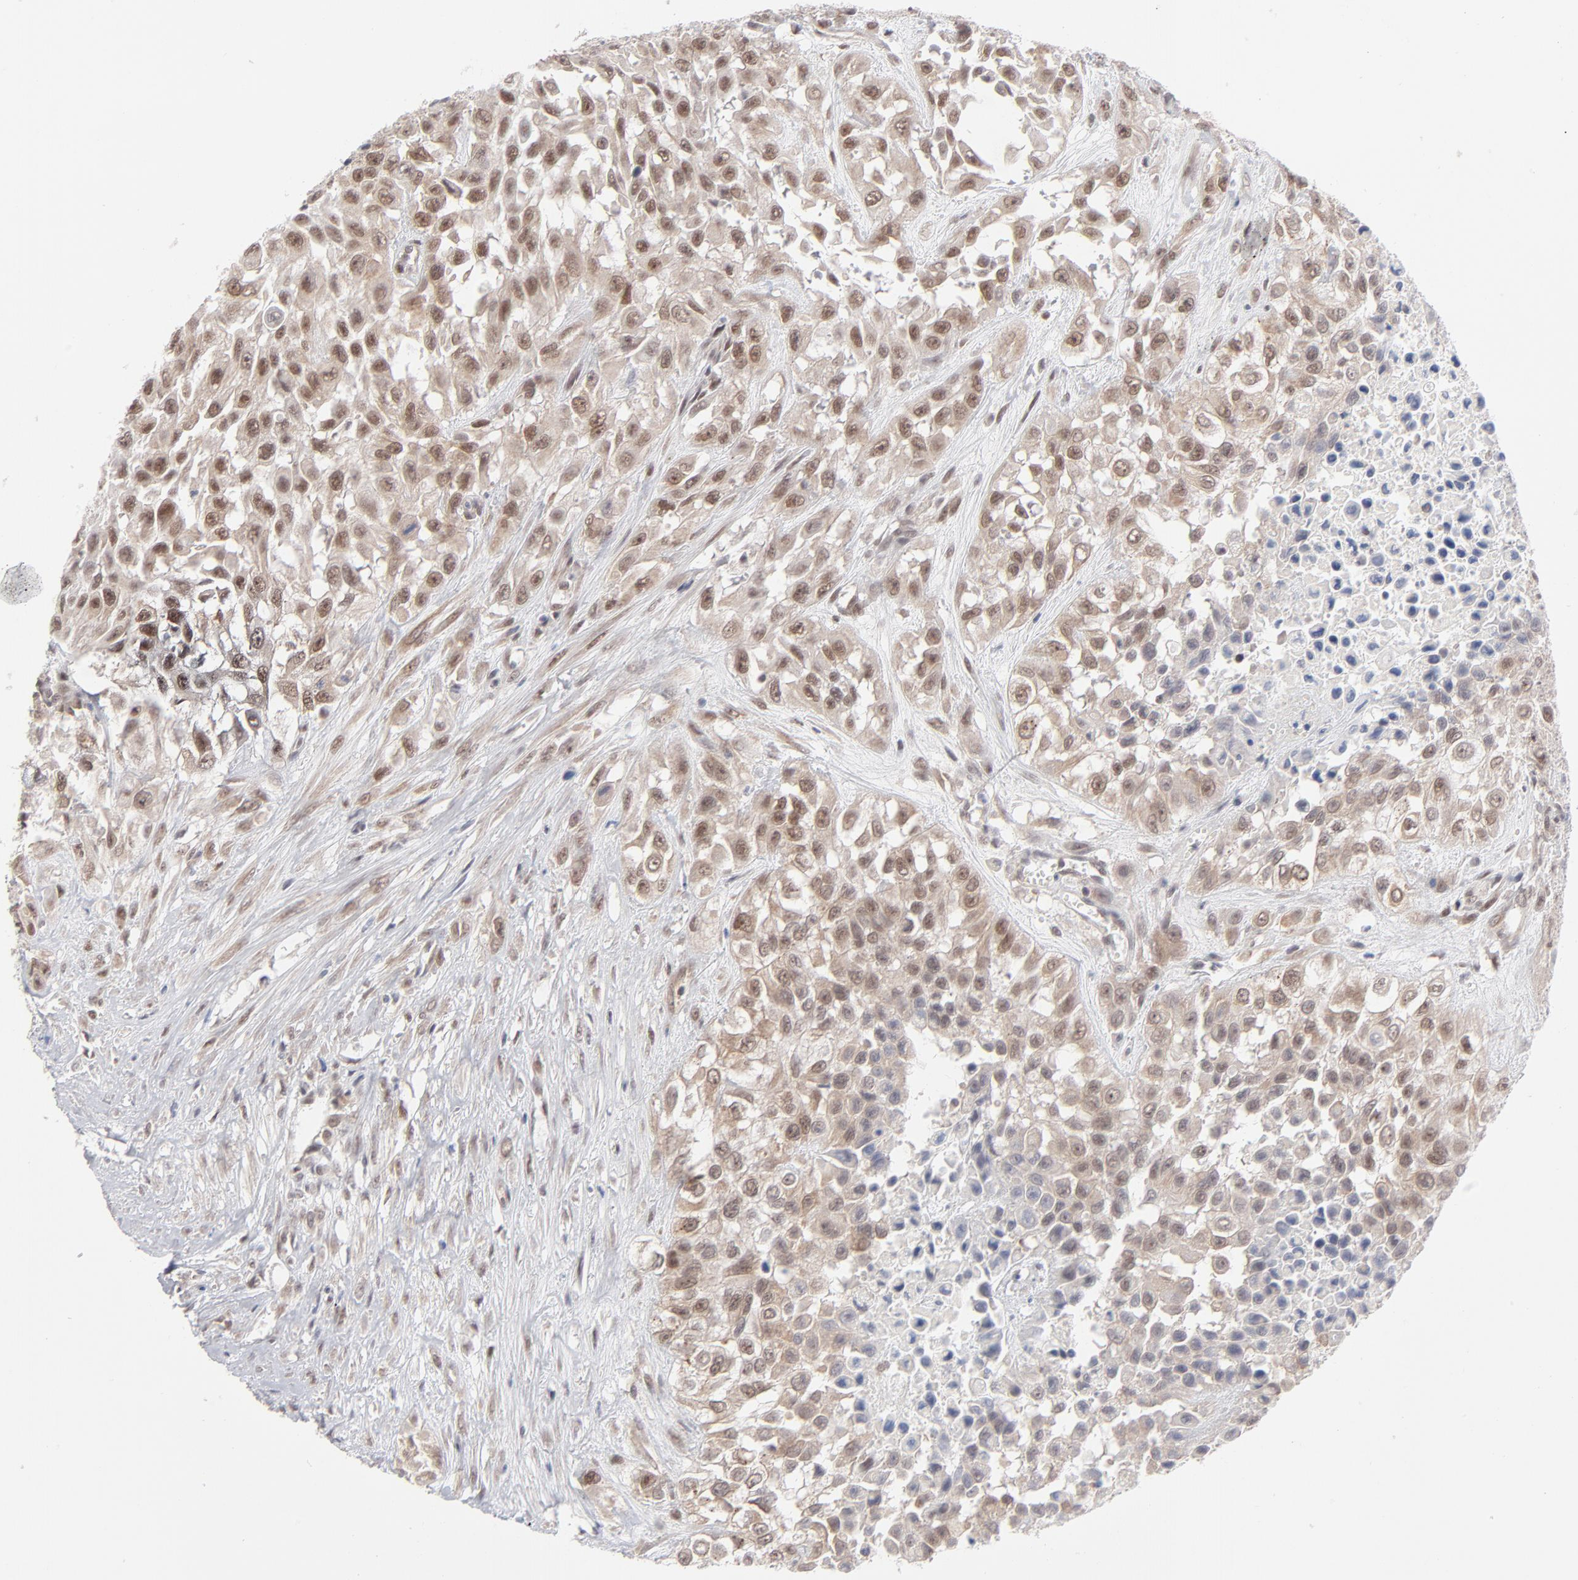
{"staining": {"intensity": "moderate", "quantity": ">75%", "location": "cytoplasmic/membranous,nuclear"}, "tissue": "urothelial cancer", "cell_type": "Tumor cells", "image_type": "cancer", "snomed": [{"axis": "morphology", "description": "Urothelial carcinoma, High grade"}, {"axis": "topography", "description": "Urinary bladder"}], "caption": "Brown immunohistochemical staining in human high-grade urothelial carcinoma displays moderate cytoplasmic/membranous and nuclear positivity in about >75% of tumor cells. The protein of interest is stained brown, and the nuclei are stained in blue (DAB IHC with brightfield microscopy, high magnification).", "gene": "NBN", "patient": {"sex": "male", "age": 57}}